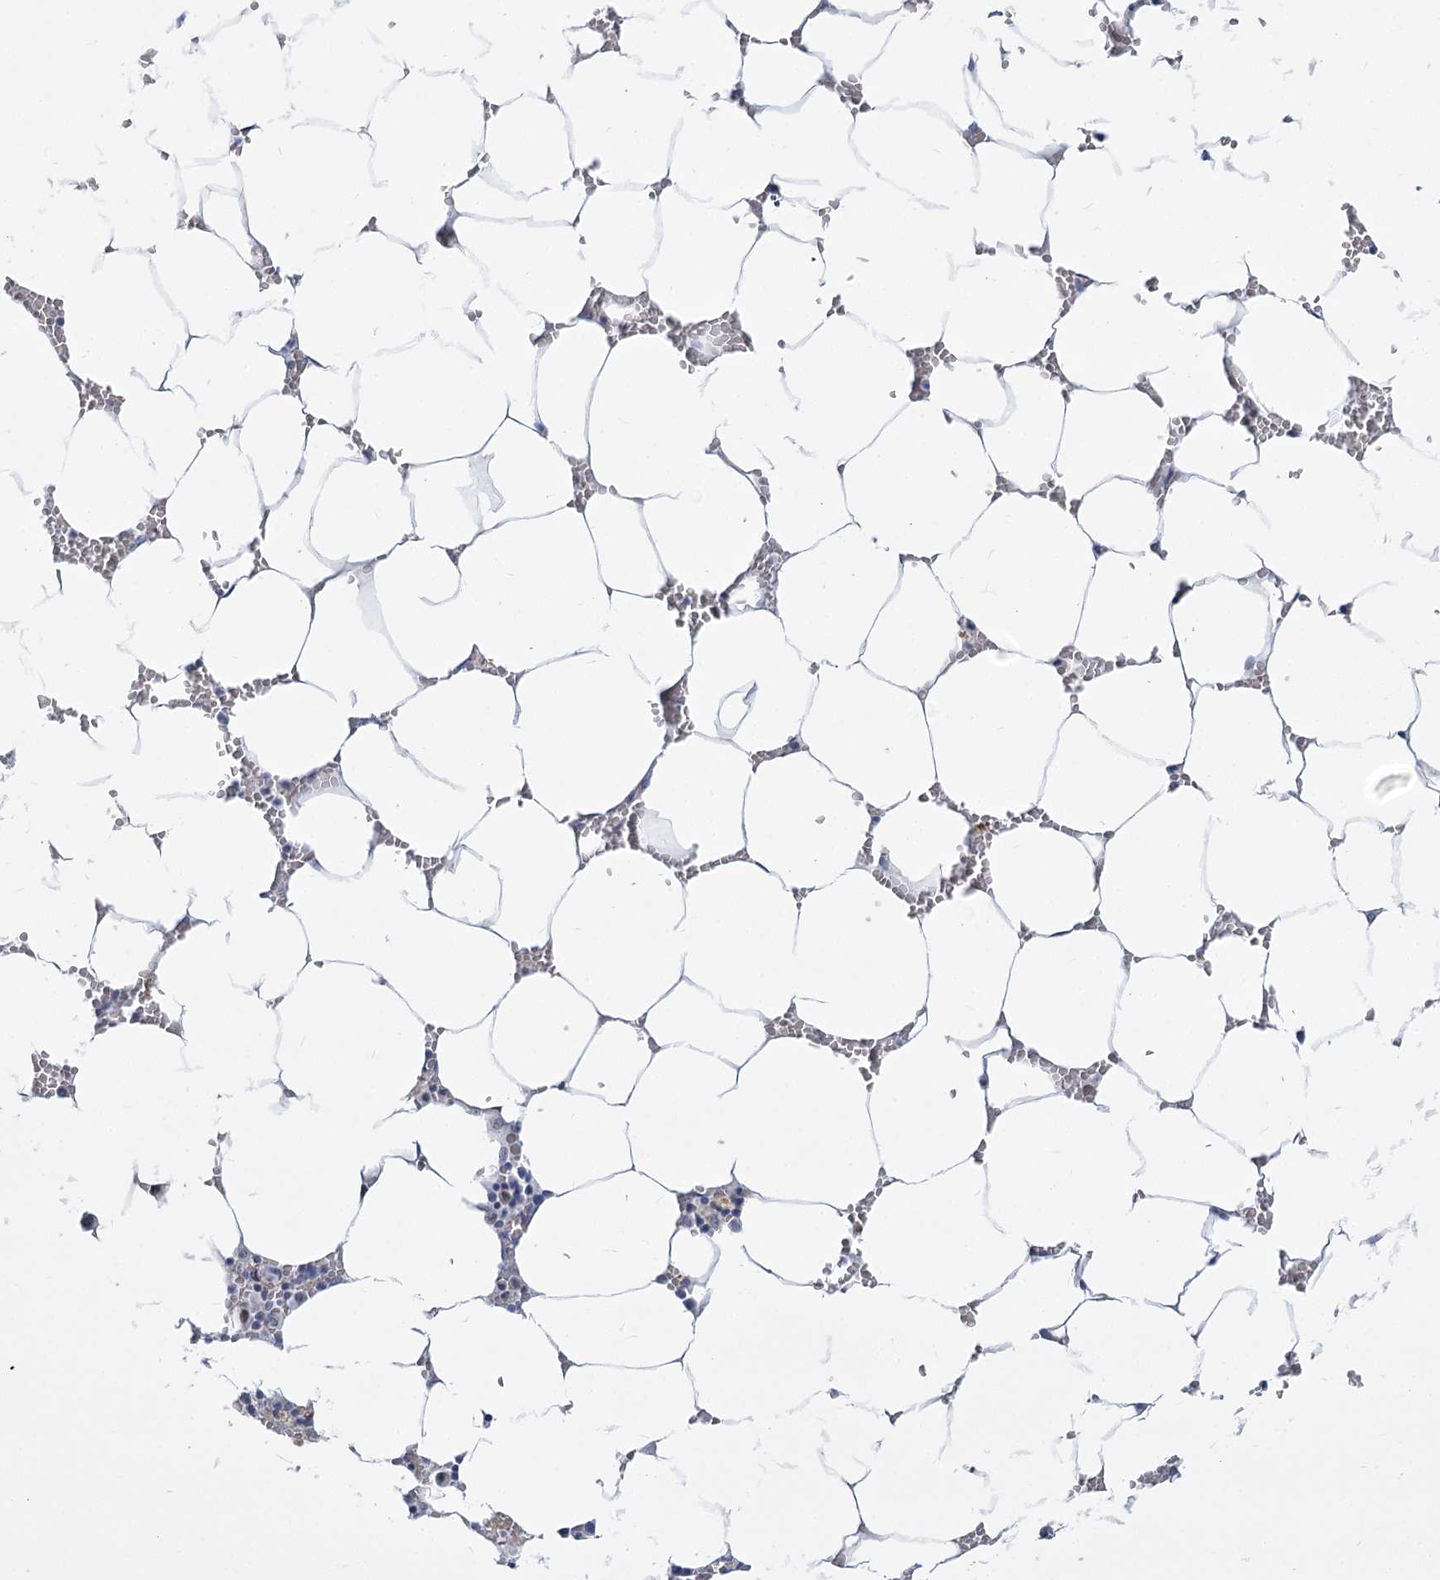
{"staining": {"intensity": "weak", "quantity": "<25%", "location": "cytoplasmic/membranous"}, "tissue": "bone marrow", "cell_type": "Hematopoietic cells", "image_type": "normal", "snomed": [{"axis": "morphology", "description": "Normal tissue, NOS"}, {"axis": "topography", "description": "Bone marrow"}], "caption": "The photomicrograph exhibits no significant positivity in hematopoietic cells of bone marrow.", "gene": "ARSI", "patient": {"sex": "male", "age": 70}}